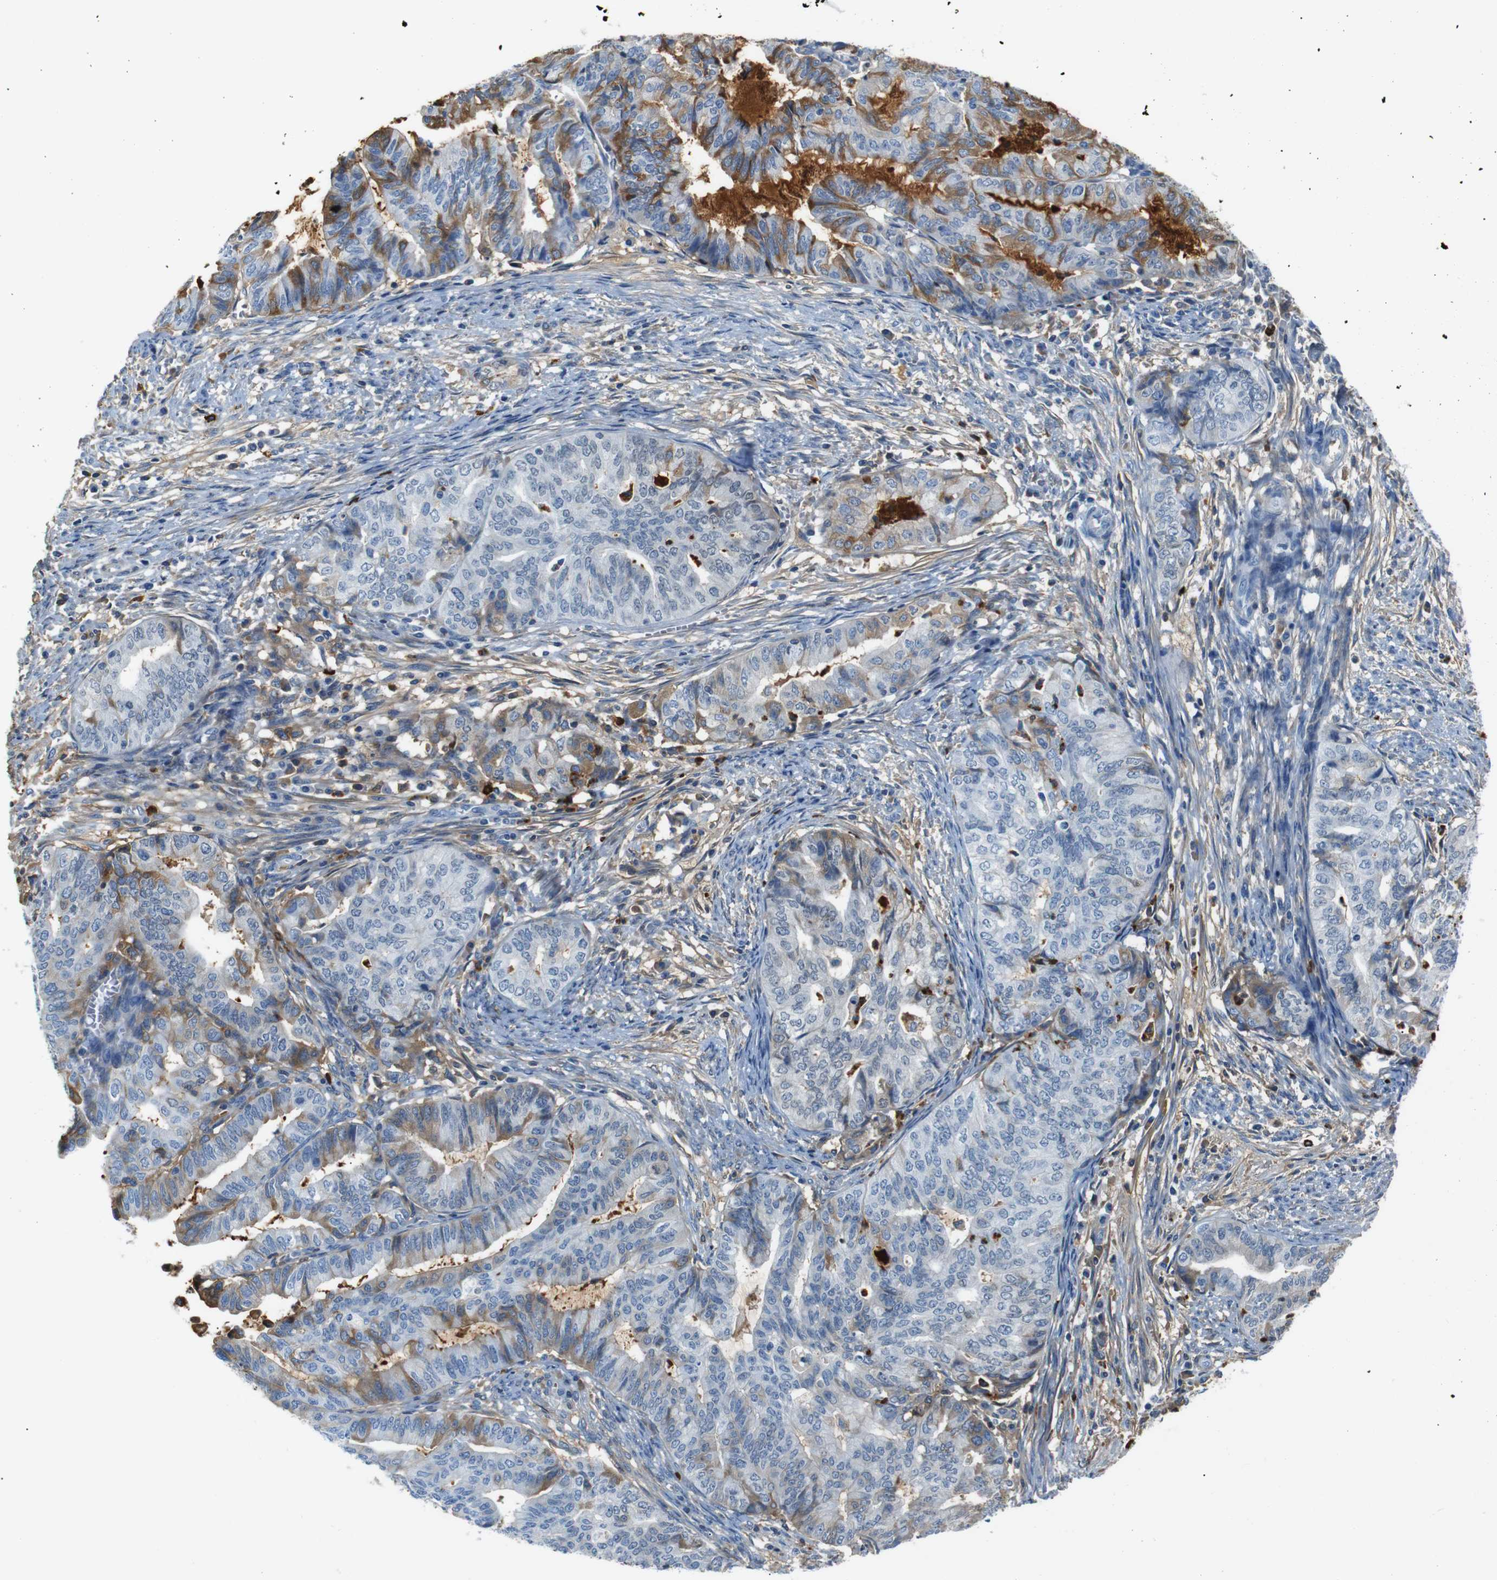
{"staining": {"intensity": "moderate", "quantity": "25%-75%", "location": "cytoplasmic/membranous"}, "tissue": "endometrial cancer", "cell_type": "Tumor cells", "image_type": "cancer", "snomed": [{"axis": "morphology", "description": "Adenocarcinoma, NOS"}, {"axis": "topography", "description": "Endometrium"}], "caption": "An IHC histopathology image of neoplastic tissue is shown. Protein staining in brown labels moderate cytoplasmic/membranous positivity in endometrial cancer (adenocarcinoma) within tumor cells.", "gene": "SERPINA1", "patient": {"sex": "female", "age": 79}}